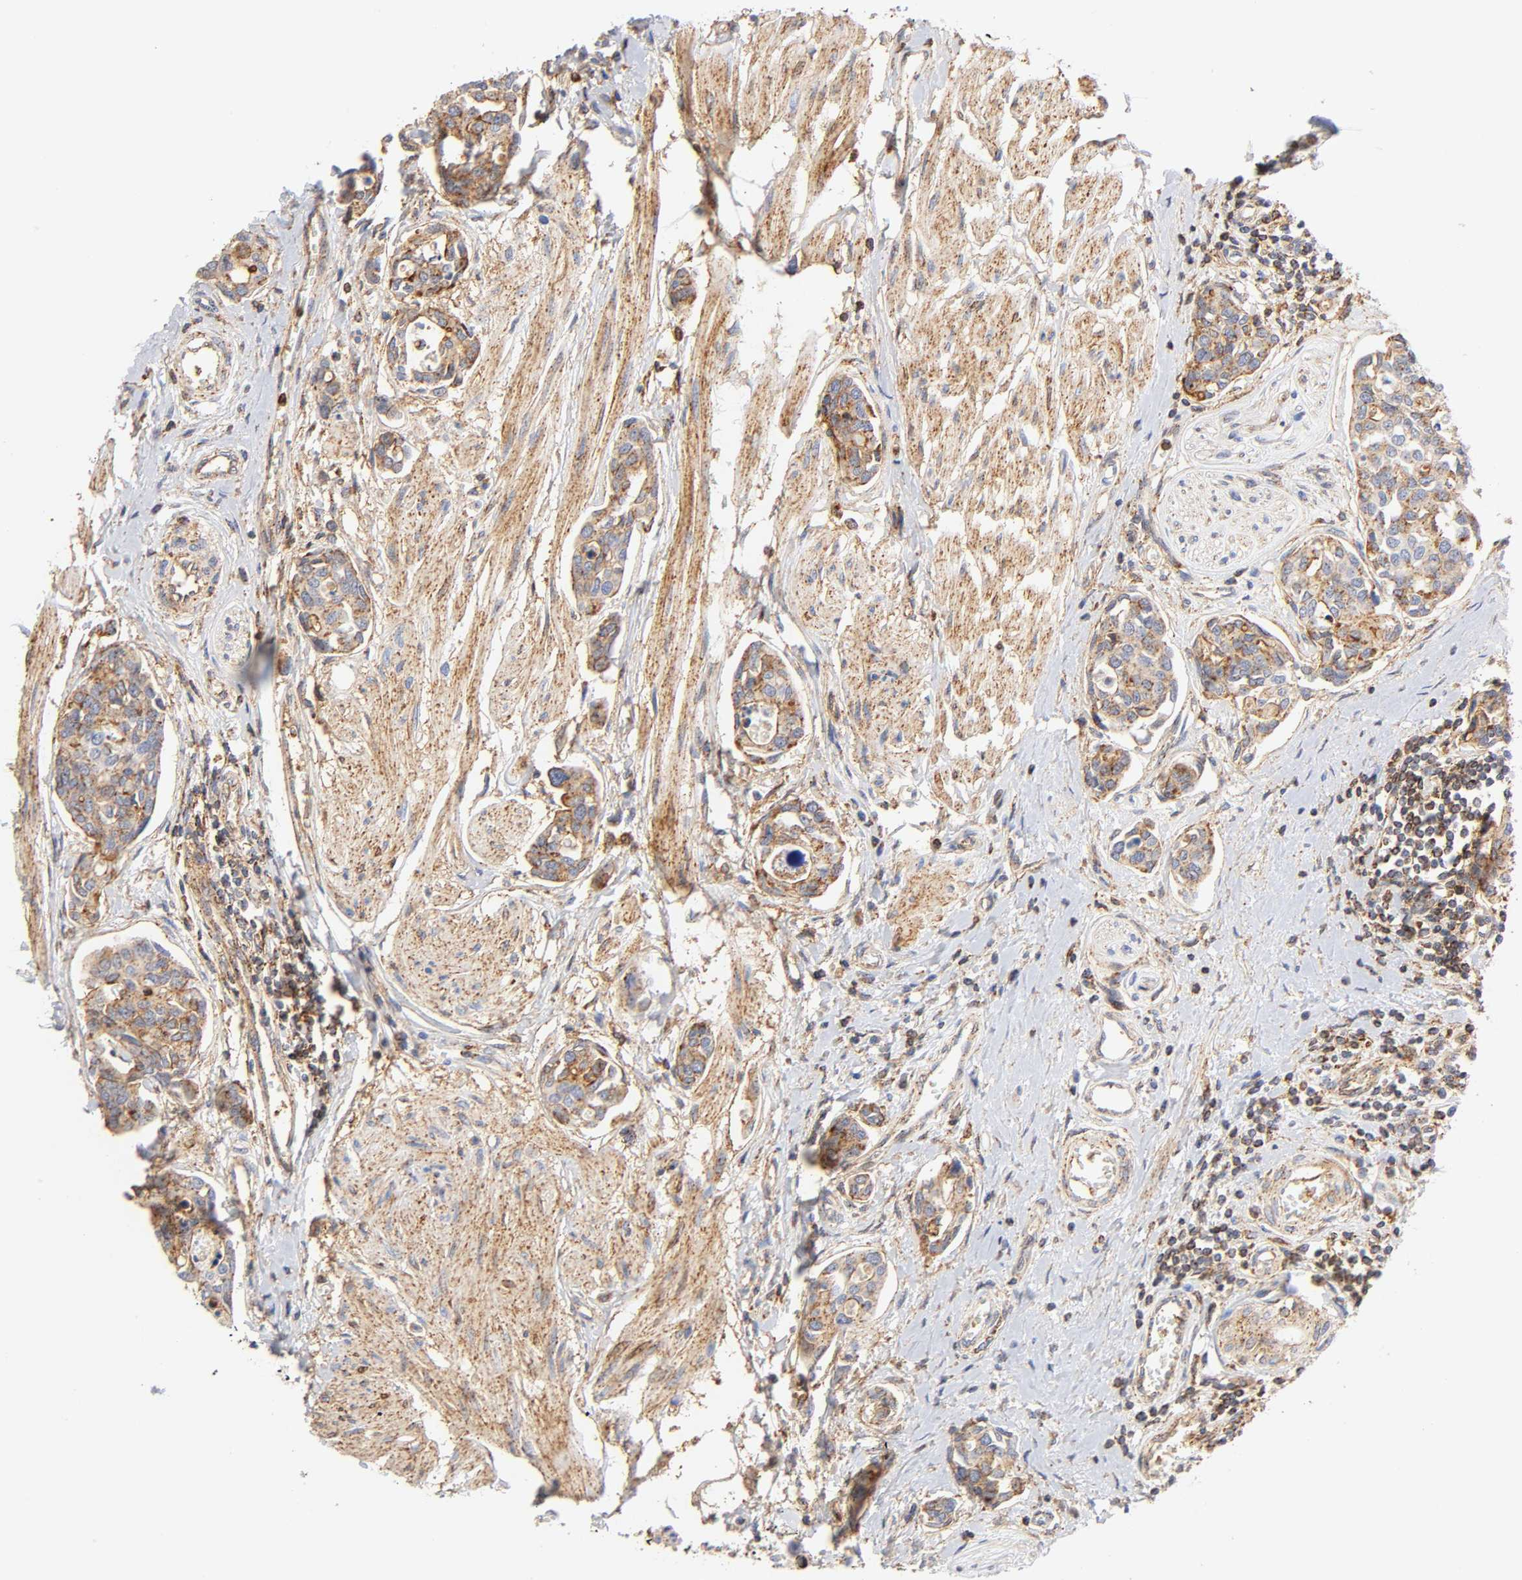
{"staining": {"intensity": "moderate", "quantity": ">75%", "location": "cytoplasmic/membranous"}, "tissue": "urothelial cancer", "cell_type": "Tumor cells", "image_type": "cancer", "snomed": [{"axis": "morphology", "description": "Urothelial carcinoma, High grade"}, {"axis": "topography", "description": "Urinary bladder"}], "caption": "Immunohistochemistry (DAB (3,3'-diaminobenzidine)) staining of urothelial cancer displays moderate cytoplasmic/membranous protein positivity in about >75% of tumor cells.", "gene": "ANXA7", "patient": {"sex": "male", "age": 78}}